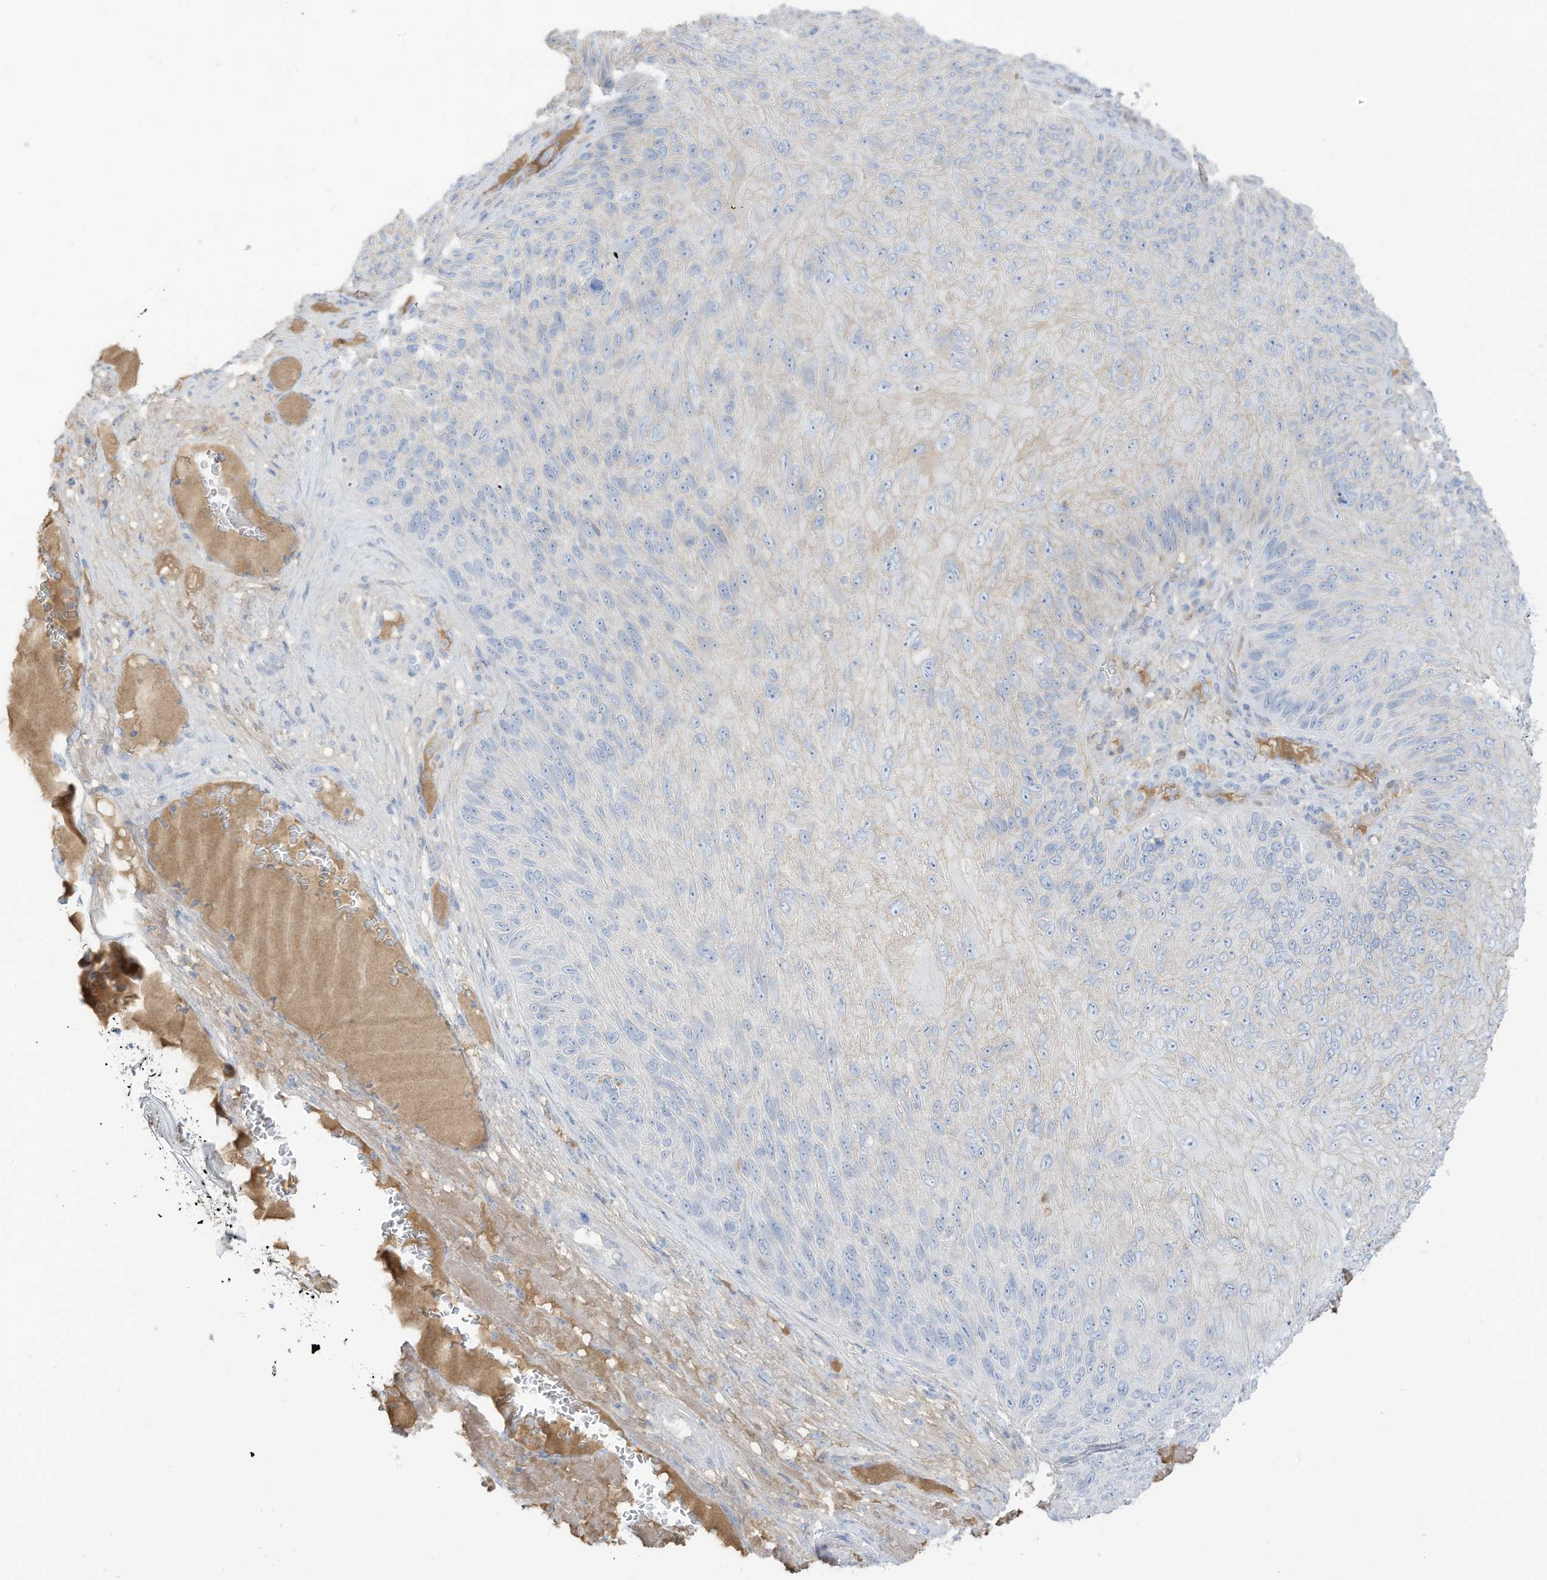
{"staining": {"intensity": "negative", "quantity": "none", "location": "none"}, "tissue": "skin cancer", "cell_type": "Tumor cells", "image_type": "cancer", "snomed": [{"axis": "morphology", "description": "Squamous cell carcinoma, NOS"}, {"axis": "topography", "description": "Skin"}], "caption": "Immunohistochemistry (IHC) photomicrograph of human skin squamous cell carcinoma stained for a protein (brown), which exhibits no positivity in tumor cells.", "gene": "HSD17B13", "patient": {"sex": "female", "age": 88}}